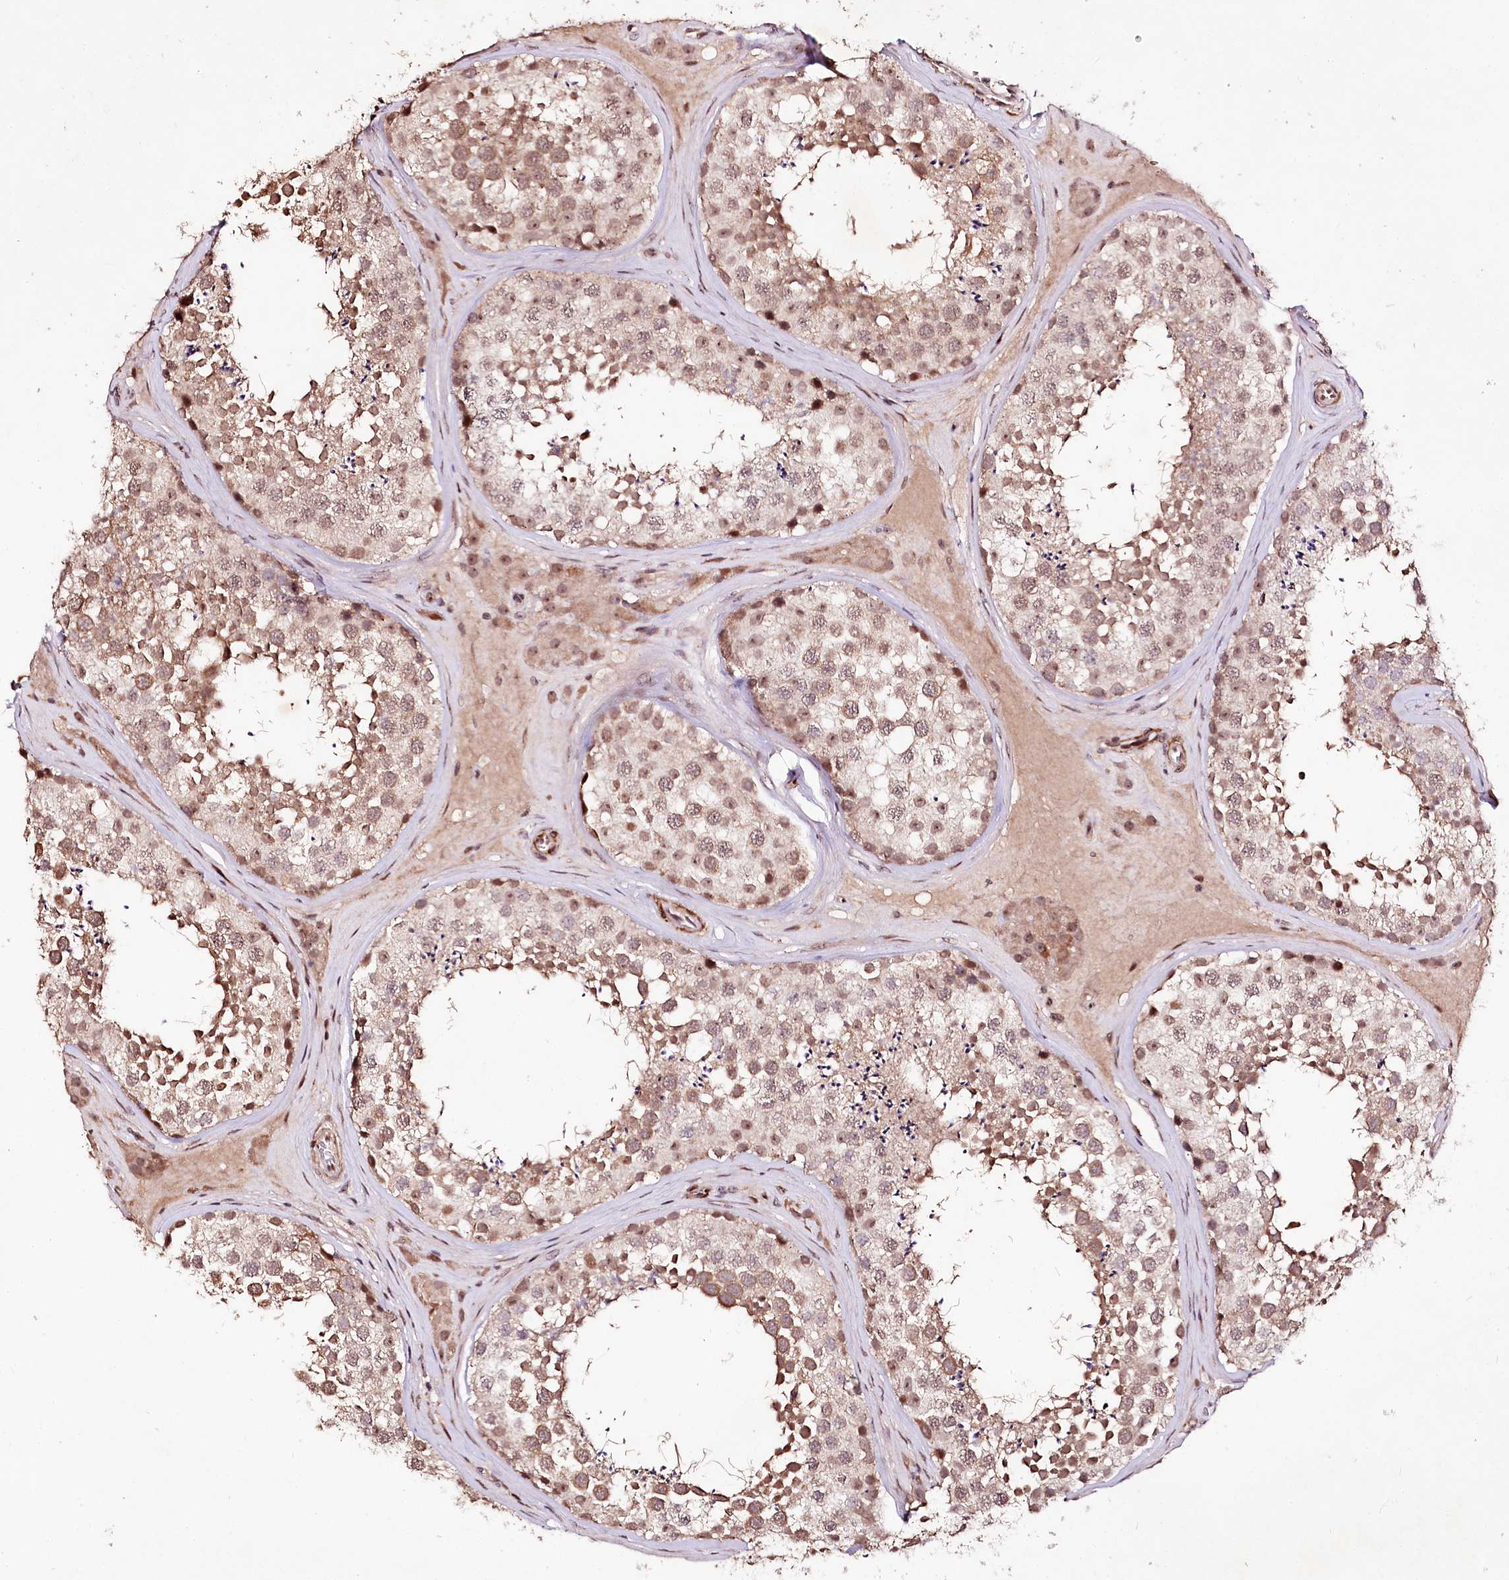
{"staining": {"intensity": "moderate", "quantity": ">75%", "location": "cytoplasmic/membranous,nuclear"}, "tissue": "testis", "cell_type": "Cells in seminiferous ducts", "image_type": "normal", "snomed": [{"axis": "morphology", "description": "Normal tissue, NOS"}, {"axis": "topography", "description": "Testis"}], "caption": "Immunohistochemical staining of normal testis shows medium levels of moderate cytoplasmic/membranous,nuclear staining in about >75% of cells in seminiferous ducts.", "gene": "DMP1", "patient": {"sex": "male", "age": 46}}